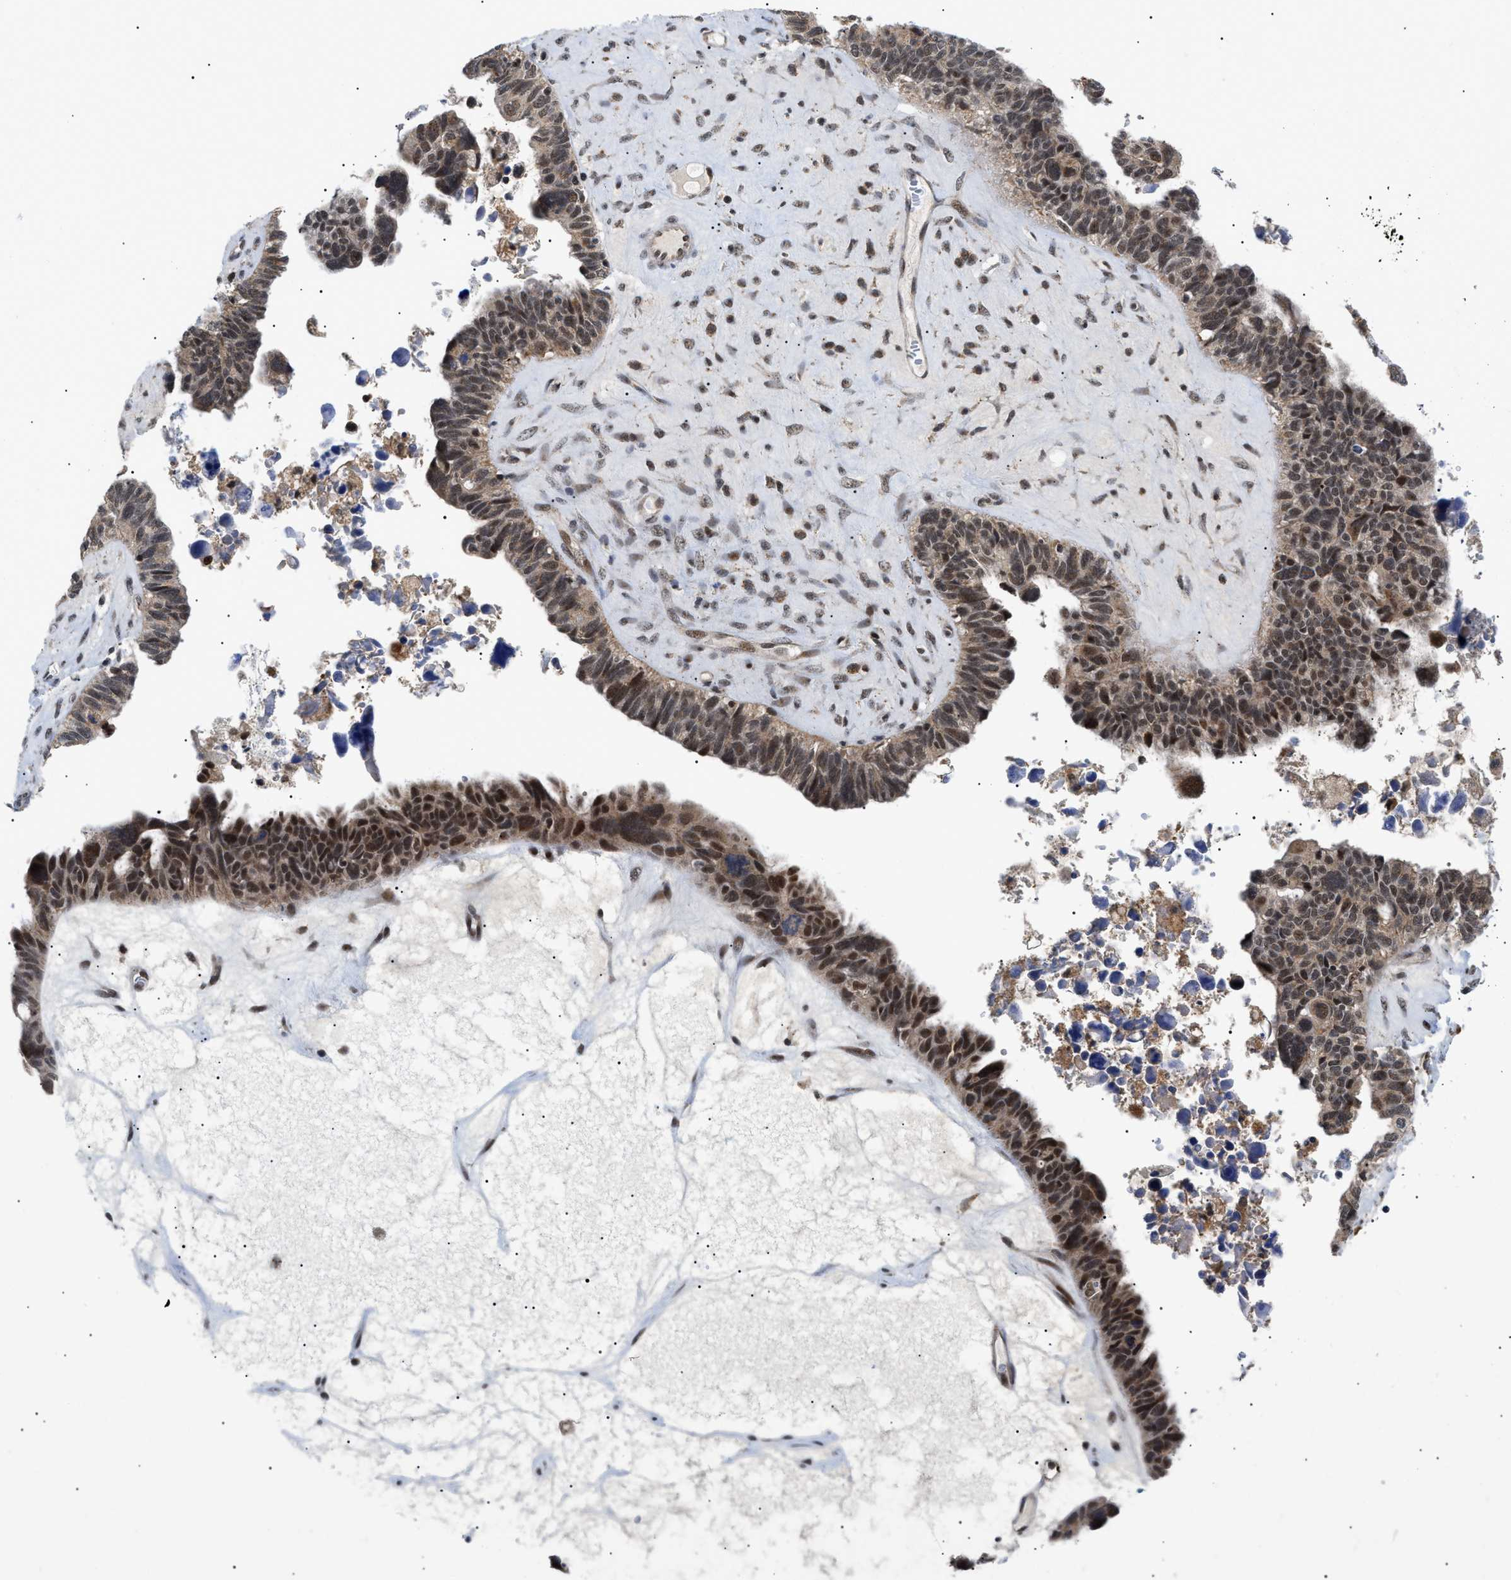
{"staining": {"intensity": "moderate", "quantity": "25%-75%", "location": "cytoplasmic/membranous,nuclear"}, "tissue": "ovarian cancer", "cell_type": "Tumor cells", "image_type": "cancer", "snomed": [{"axis": "morphology", "description": "Cystadenocarcinoma, serous, NOS"}, {"axis": "topography", "description": "Ovary"}], "caption": "Immunohistochemical staining of serous cystadenocarcinoma (ovarian) demonstrates medium levels of moderate cytoplasmic/membranous and nuclear protein staining in about 25%-75% of tumor cells. (DAB (3,3'-diaminobenzidine) IHC, brown staining for protein, blue staining for nuclei).", "gene": "ZBTB11", "patient": {"sex": "female", "age": 79}}